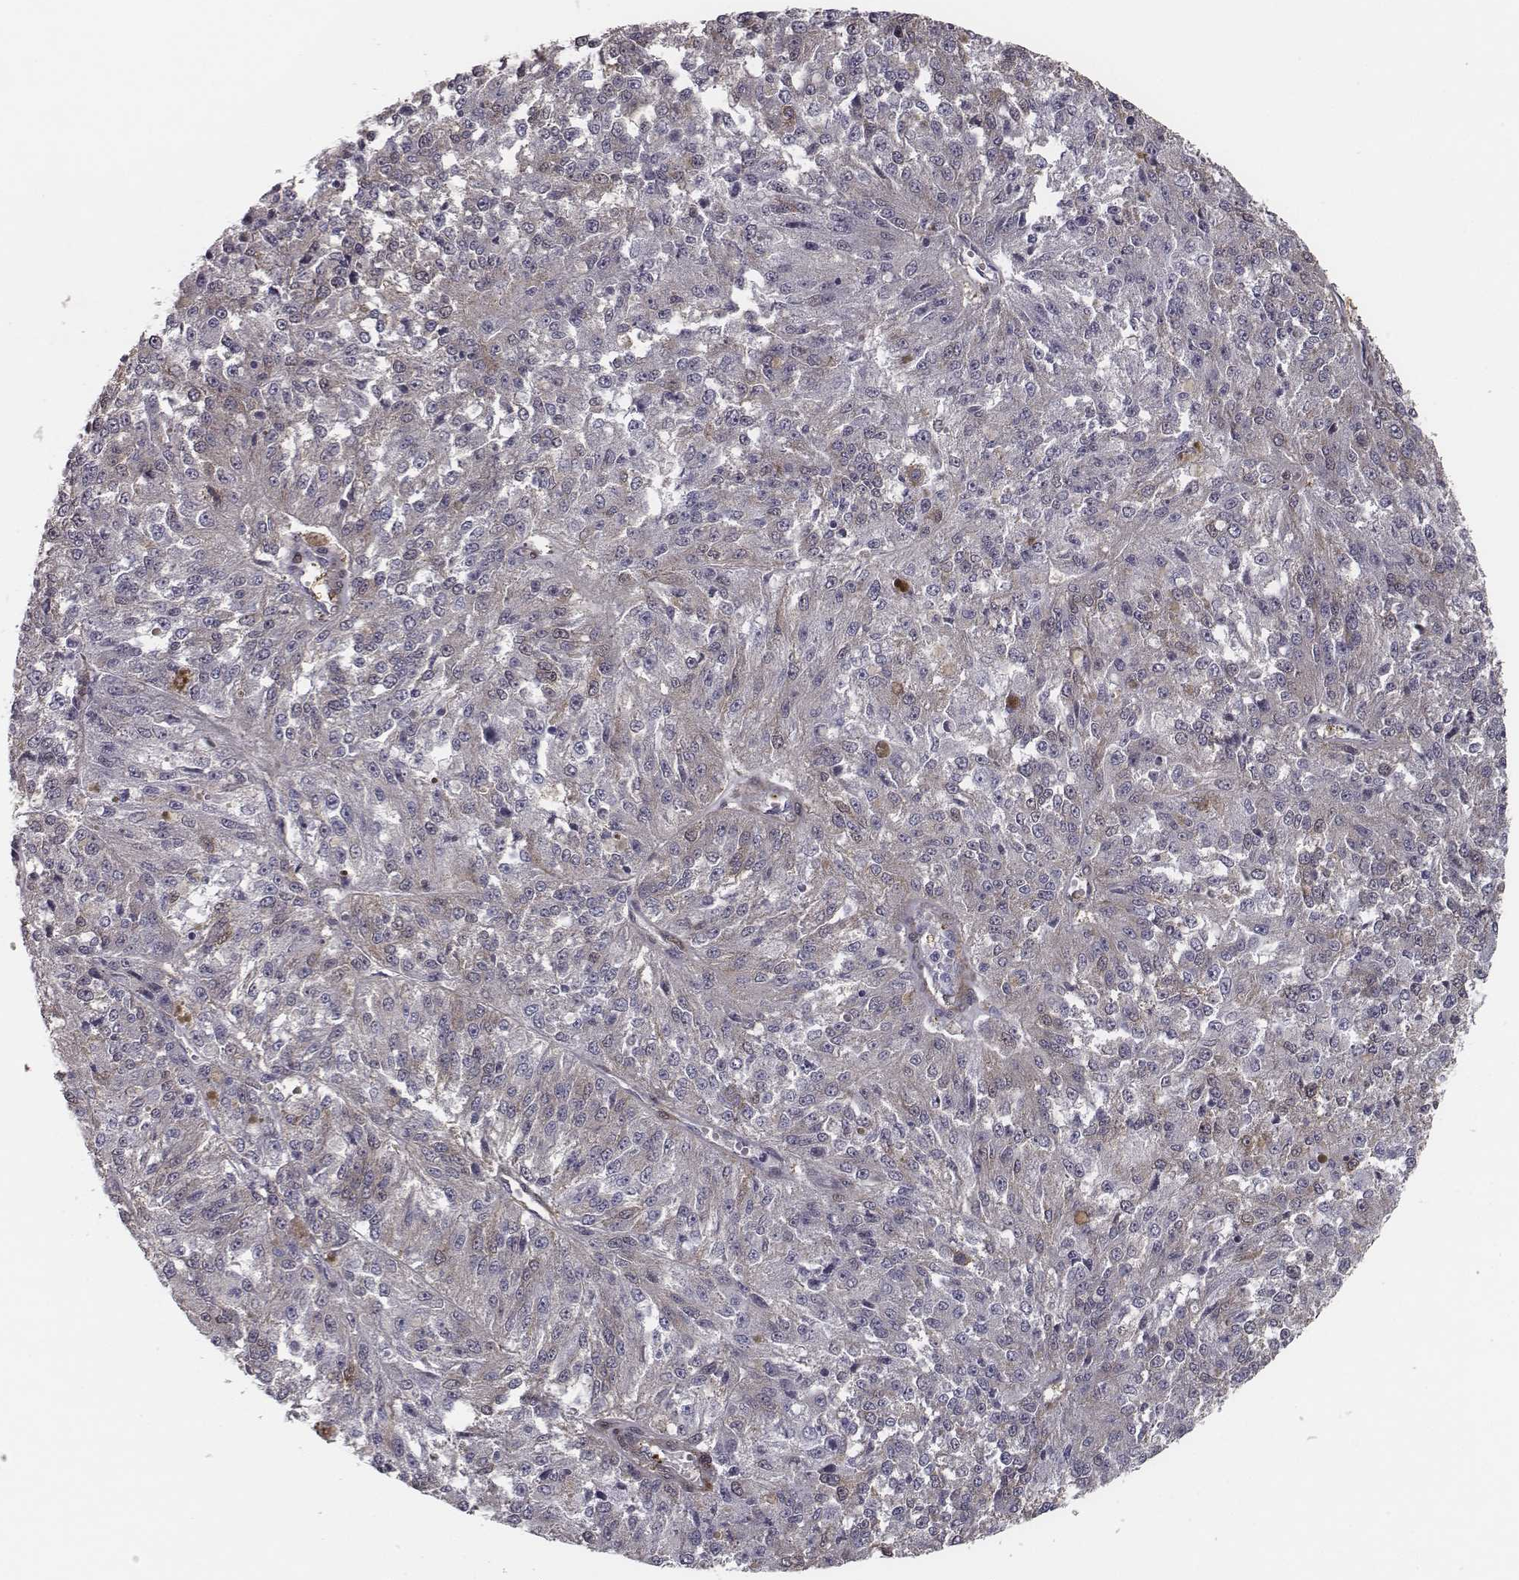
{"staining": {"intensity": "negative", "quantity": "none", "location": "none"}, "tissue": "melanoma", "cell_type": "Tumor cells", "image_type": "cancer", "snomed": [{"axis": "morphology", "description": "Malignant melanoma, Metastatic site"}, {"axis": "topography", "description": "Lymph node"}], "caption": "An IHC image of melanoma is shown. There is no staining in tumor cells of melanoma. Nuclei are stained in blue.", "gene": "ISYNA1", "patient": {"sex": "female", "age": 64}}